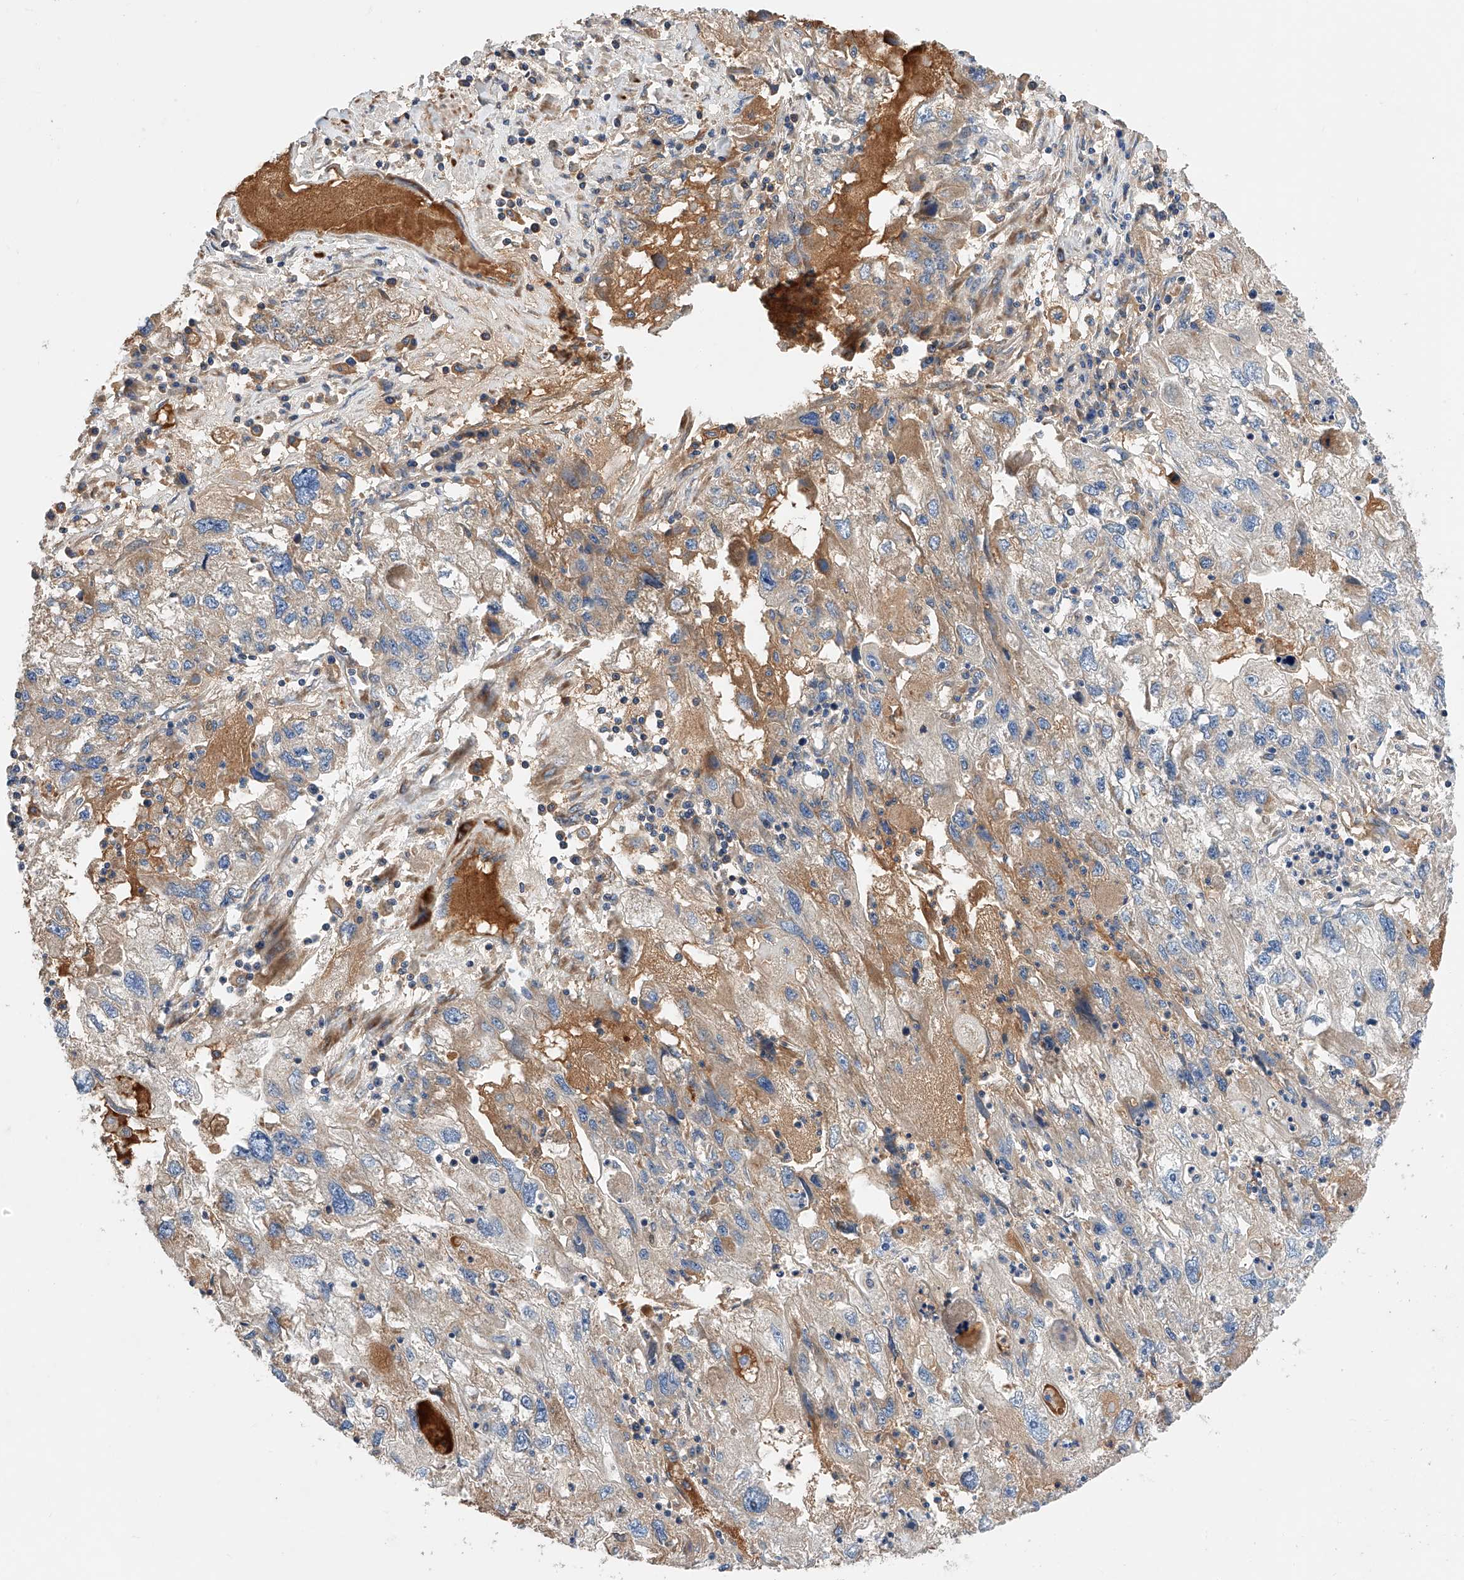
{"staining": {"intensity": "weak", "quantity": "<25%", "location": "cytoplasmic/membranous"}, "tissue": "endometrial cancer", "cell_type": "Tumor cells", "image_type": "cancer", "snomed": [{"axis": "morphology", "description": "Adenocarcinoma, NOS"}, {"axis": "topography", "description": "Endometrium"}], "caption": "DAB immunohistochemical staining of adenocarcinoma (endometrial) shows no significant staining in tumor cells.", "gene": "RAB23", "patient": {"sex": "female", "age": 49}}